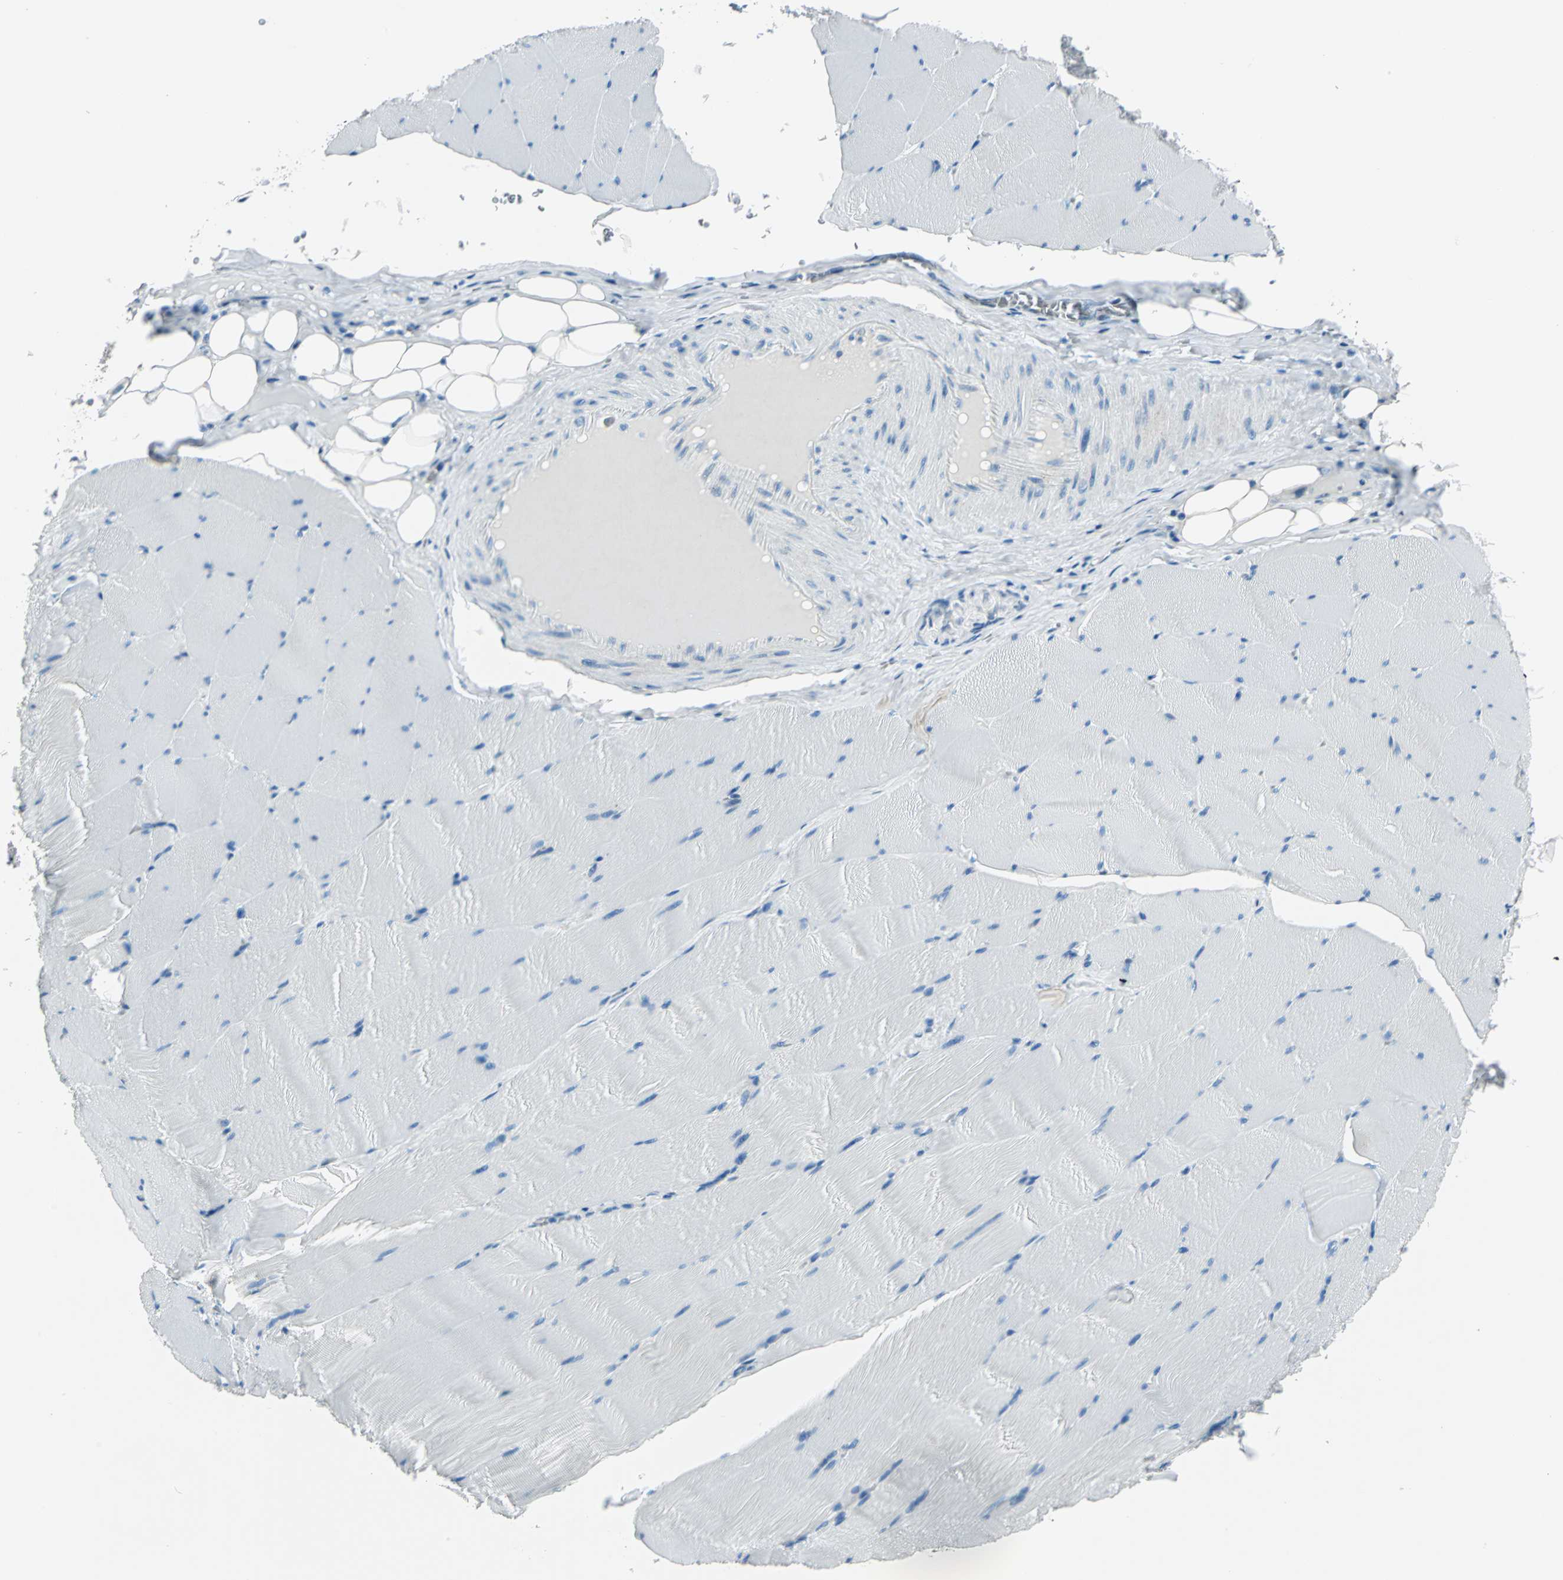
{"staining": {"intensity": "negative", "quantity": "none", "location": "none"}, "tissue": "skeletal muscle", "cell_type": "Myocytes", "image_type": "normal", "snomed": [{"axis": "morphology", "description": "Normal tissue, NOS"}, {"axis": "topography", "description": "Skeletal muscle"}], "caption": "Myocytes are negative for protein expression in normal human skeletal muscle. (Immunohistochemistry (ihc), brightfield microscopy, high magnification).", "gene": "AKR1A1", "patient": {"sex": "male", "age": 62}}